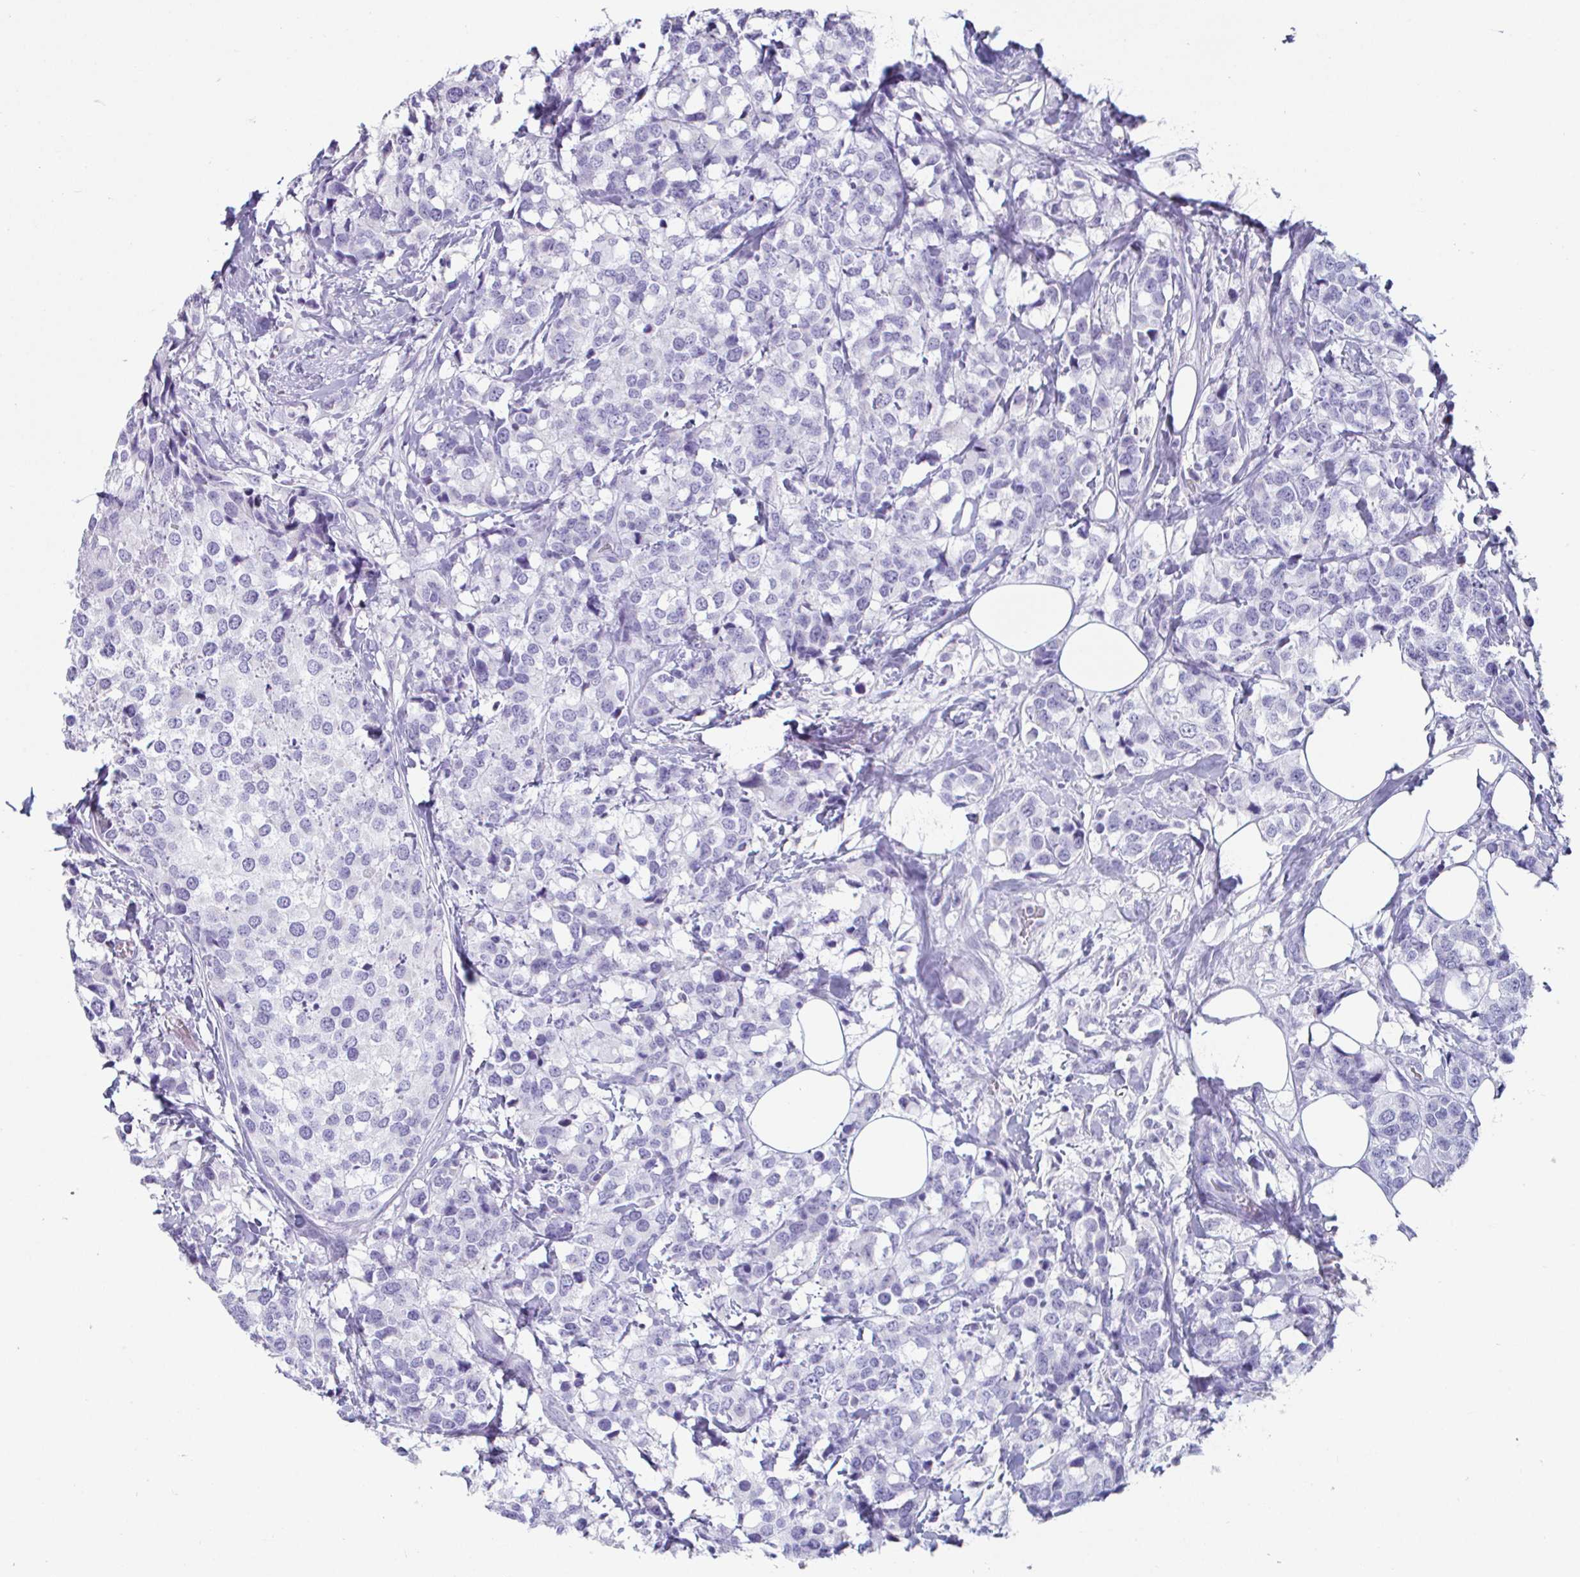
{"staining": {"intensity": "negative", "quantity": "none", "location": "none"}, "tissue": "breast cancer", "cell_type": "Tumor cells", "image_type": "cancer", "snomed": [{"axis": "morphology", "description": "Lobular carcinoma"}, {"axis": "topography", "description": "Breast"}], "caption": "Immunohistochemical staining of human breast cancer shows no significant staining in tumor cells.", "gene": "CREG2", "patient": {"sex": "female", "age": 59}}